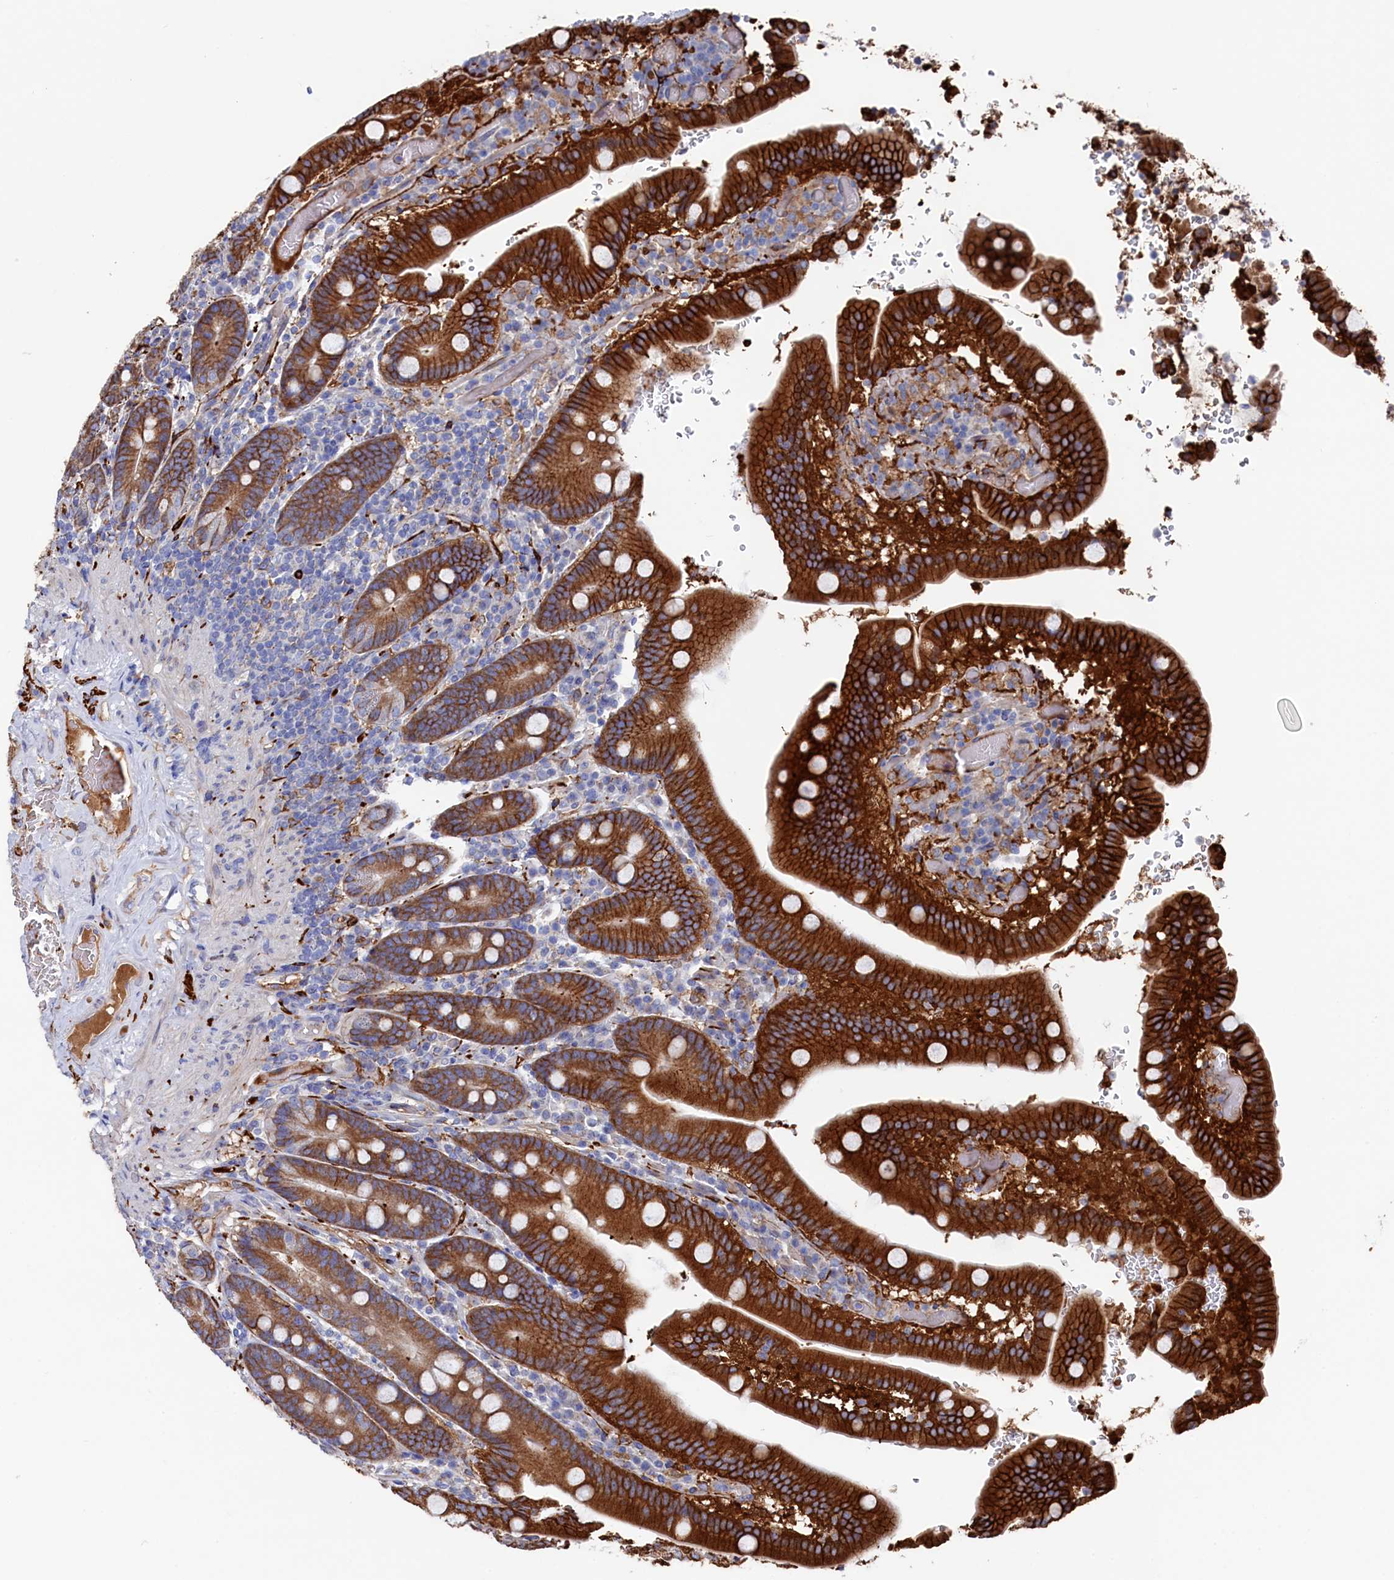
{"staining": {"intensity": "strong", "quantity": ">75%", "location": "cytoplasmic/membranous"}, "tissue": "duodenum", "cell_type": "Glandular cells", "image_type": "normal", "snomed": [{"axis": "morphology", "description": "Normal tissue, NOS"}, {"axis": "topography", "description": "Duodenum"}], "caption": "Immunohistochemical staining of unremarkable human duodenum demonstrates >75% levels of strong cytoplasmic/membranous protein expression in about >75% of glandular cells.", "gene": "C12orf73", "patient": {"sex": "female", "age": 62}}